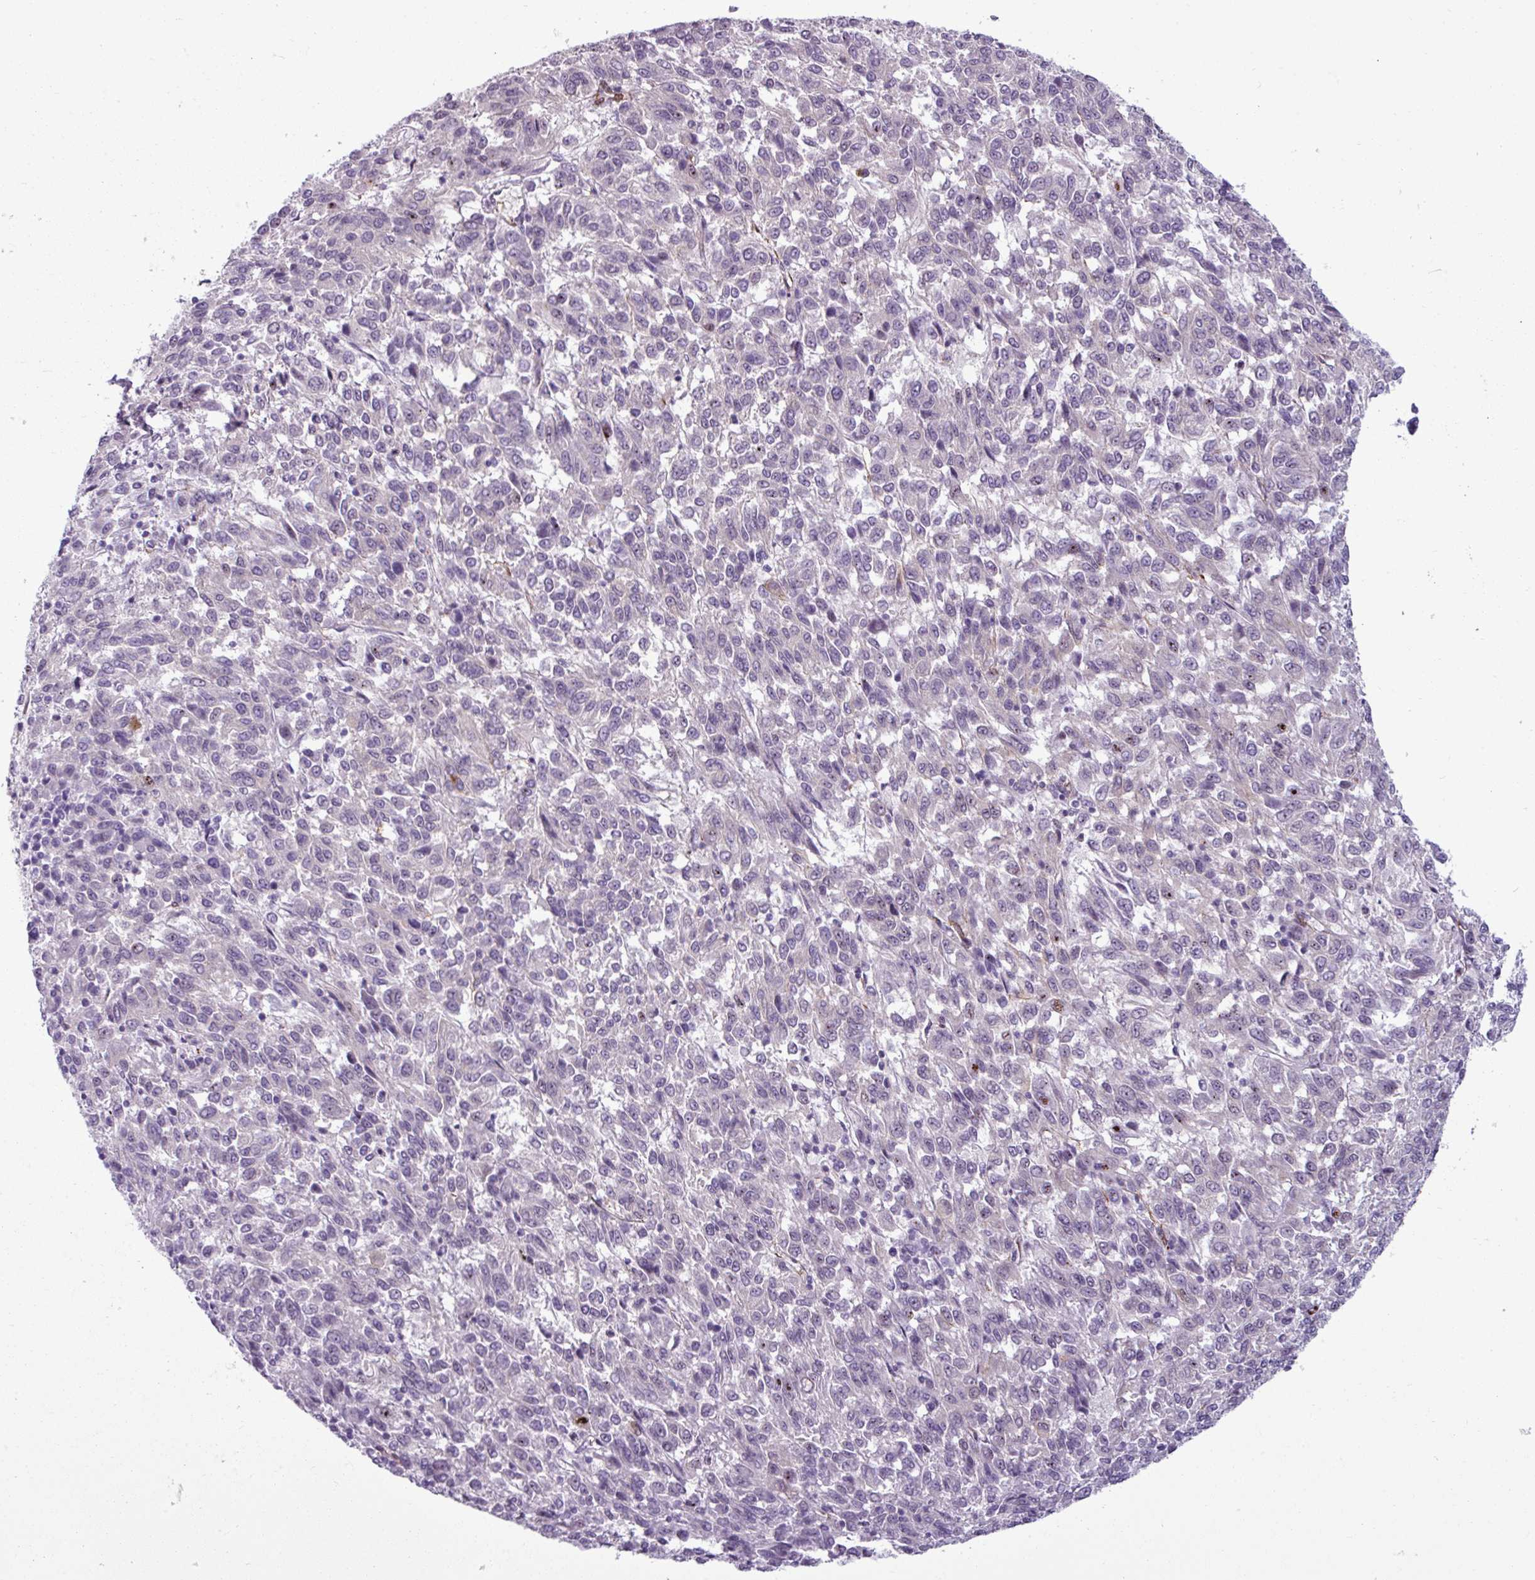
{"staining": {"intensity": "negative", "quantity": "none", "location": "none"}, "tissue": "melanoma", "cell_type": "Tumor cells", "image_type": "cancer", "snomed": [{"axis": "morphology", "description": "Malignant melanoma, Metastatic site"}, {"axis": "topography", "description": "Lung"}], "caption": "The histopathology image exhibits no significant staining in tumor cells of melanoma. (DAB IHC visualized using brightfield microscopy, high magnification).", "gene": "ATP10A", "patient": {"sex": "male", "age": 64}}